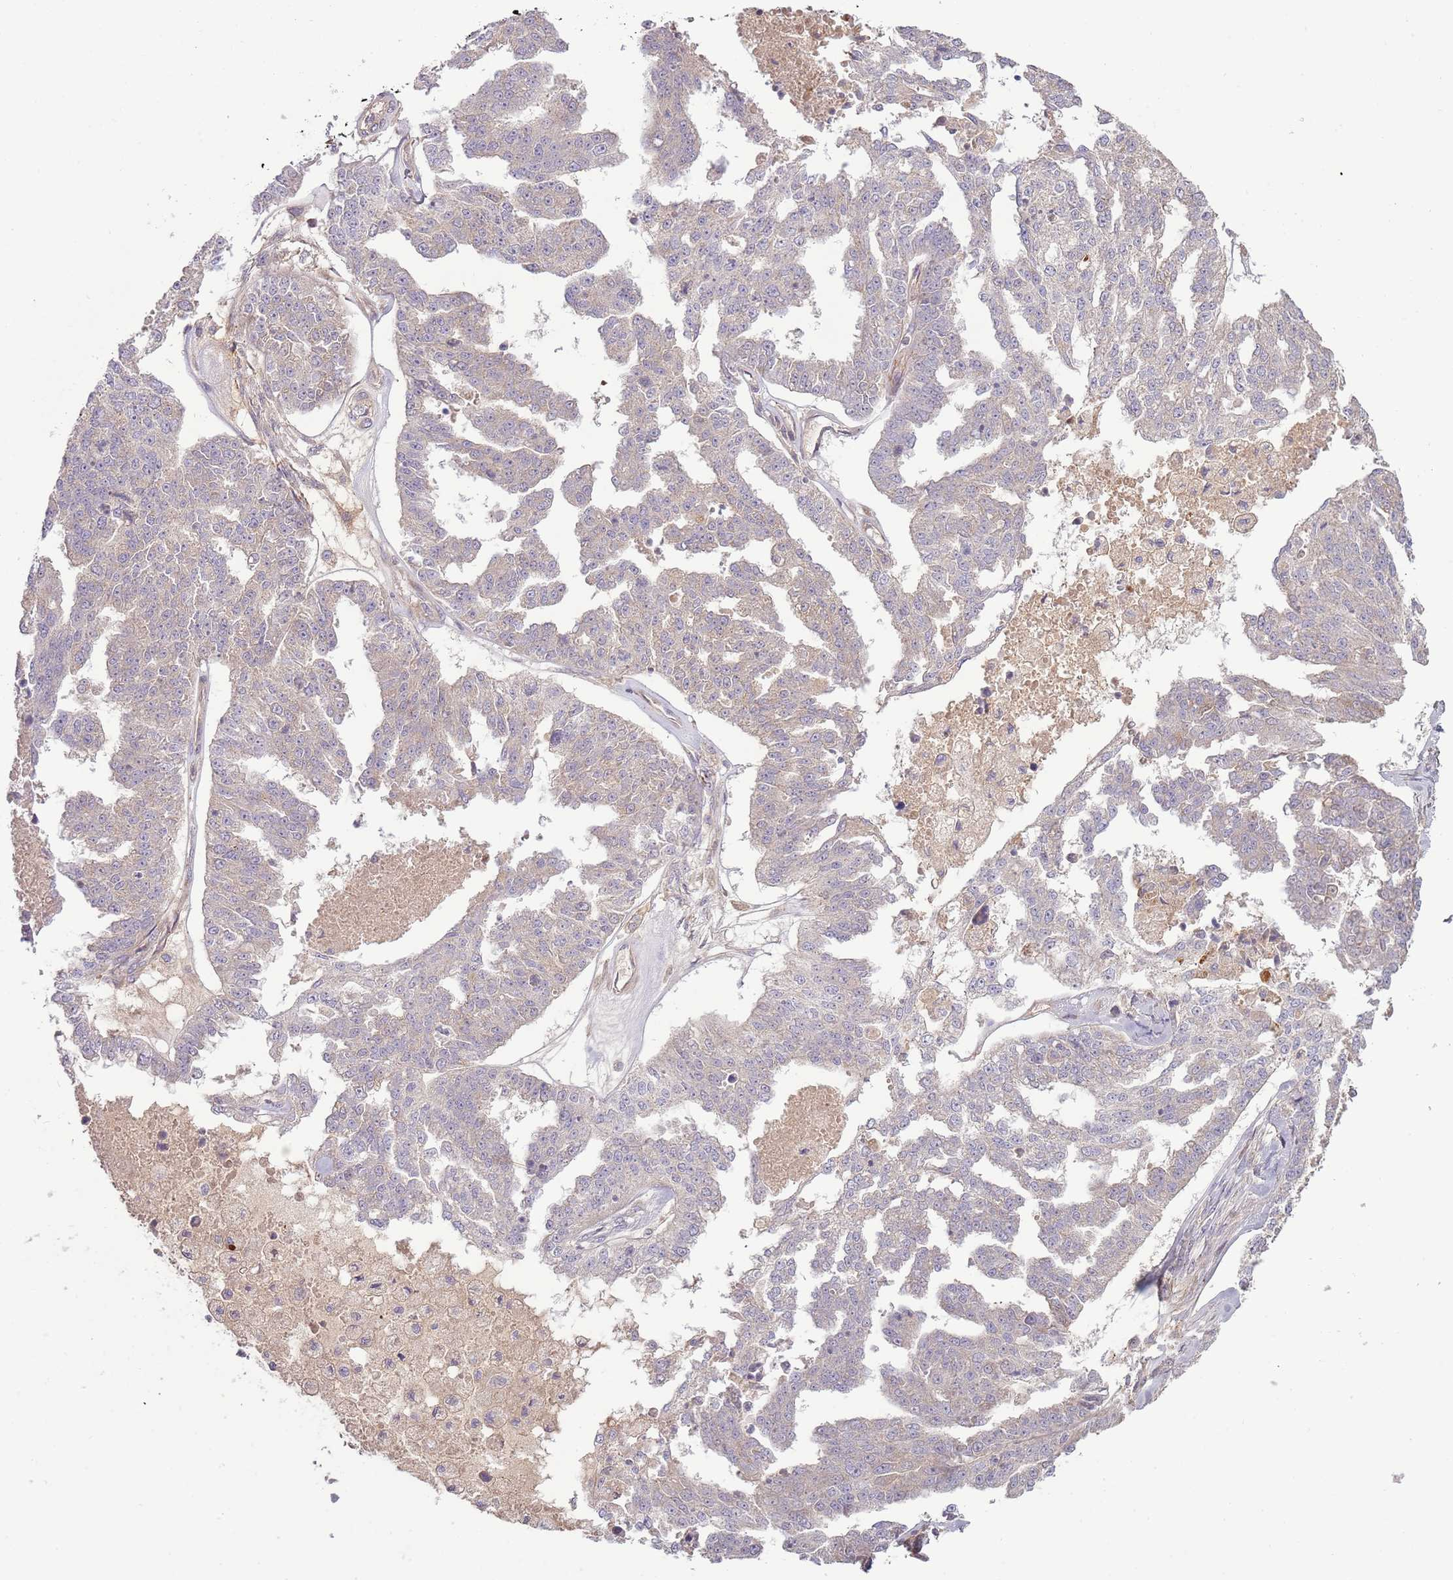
{"staining": {"intensity": "negative", "quantity": "none", "location": "none"}, "tissue": "ovarian cancer", "cell_type": "Tumor cells", "image_type": "cancer", "snomed": [{"axis": "morphology", "description": "Cystadenocarcinoma, serous, NOS"}, {"axis": "topography", "description": "Ovary"}], "caption": "Ovarian serous cystadenocarcinoma stained for a protein using IHC displays no staining tumor cells.", "gene": "RNF128", "patient": {"sex": "female", "age": 58}}